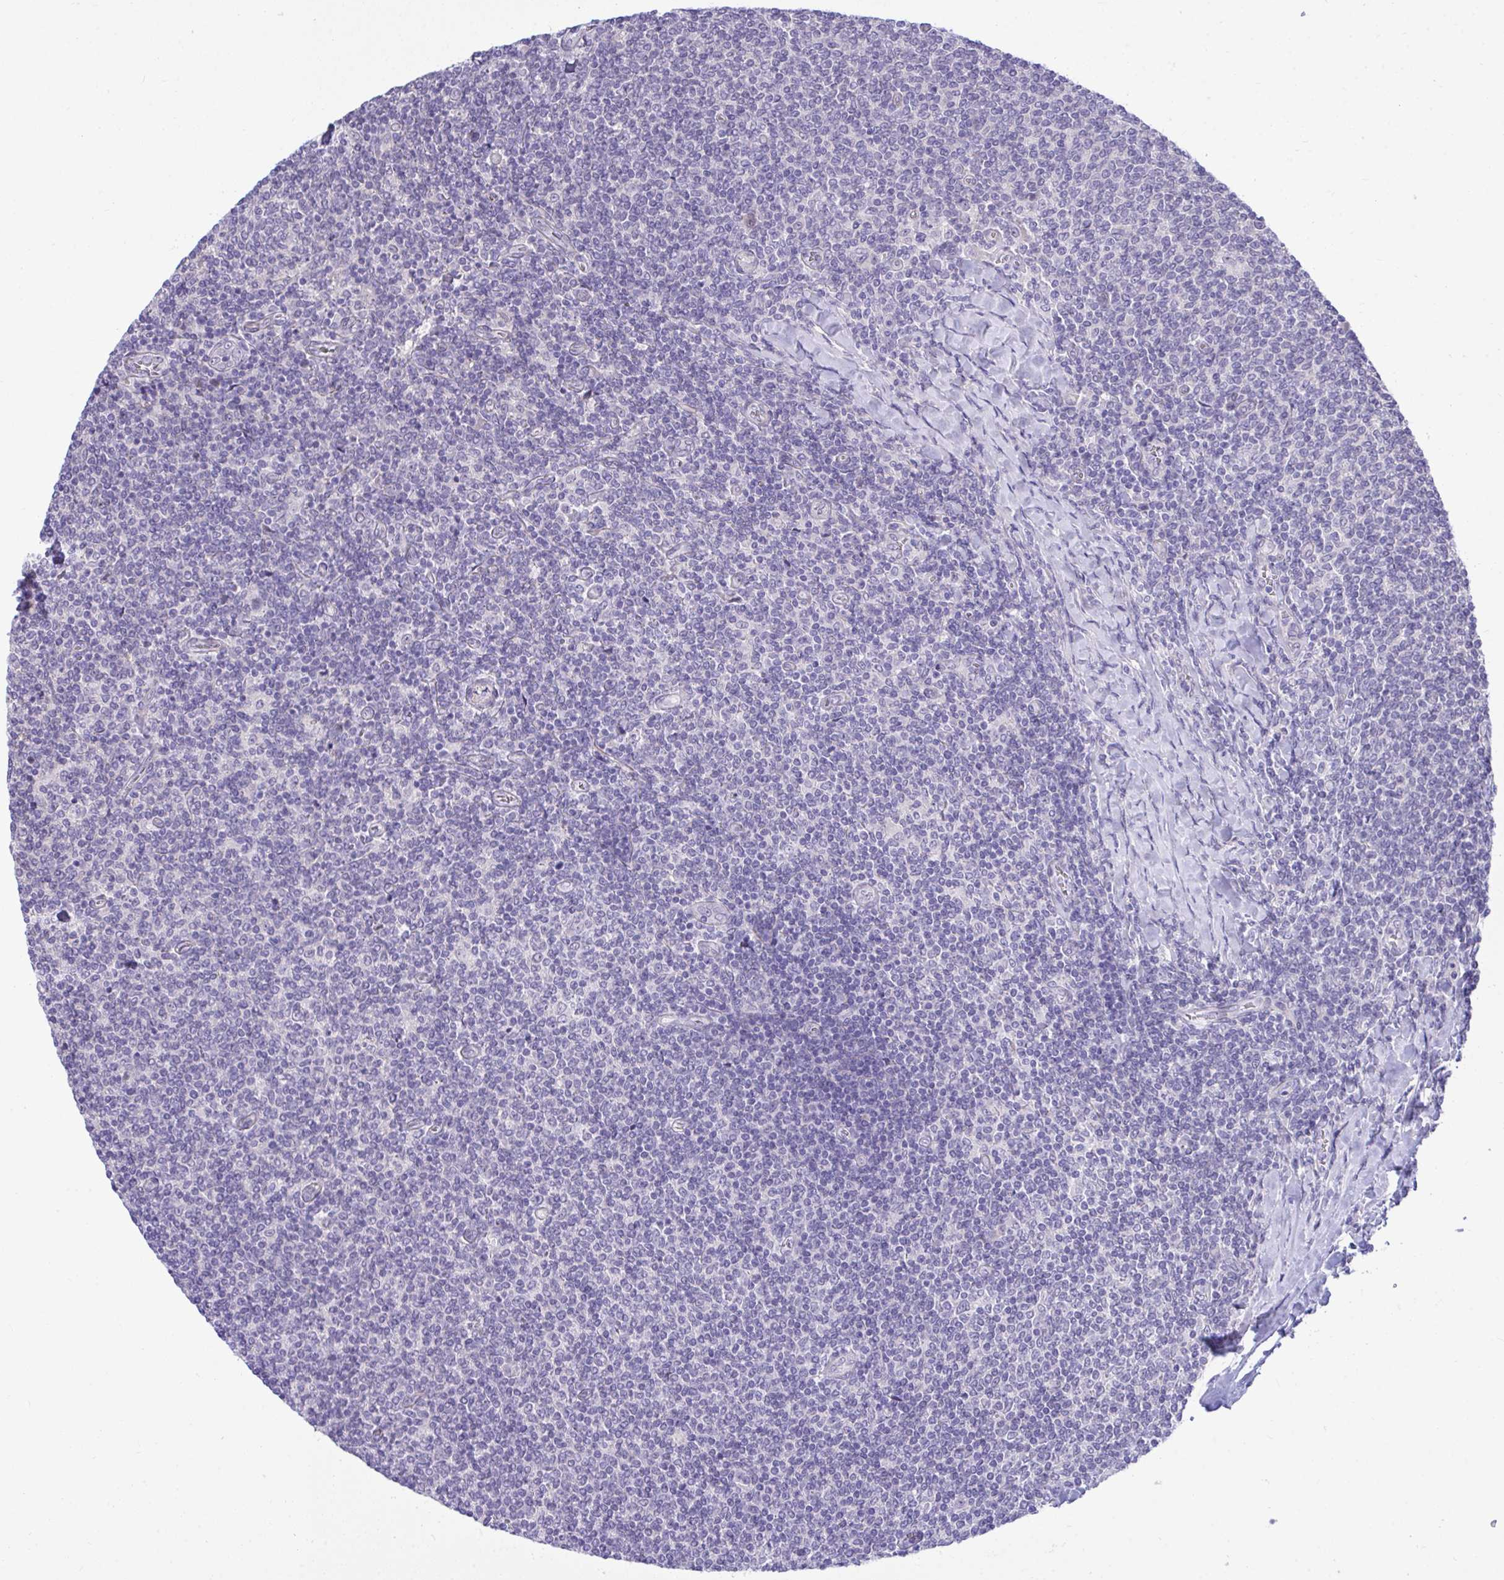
{"staining": {"intensity": "negative", "quantity": "none", "location": "none"}, "tissue": "lymphoma", "cell_type": "Tumor cells", "image_type": "cancer", "snomed": [{"axis": "morphology", "description": "Malignant lymphoma, non-Hodgkin's type, Low grade"}, {"axis": "topography", "description": "Lymph node"}], "caption": "The immunohistochemistry (IHC) histopathology image has no significant expression in tumor cells of low-grade malignant lymphoma, non-Hodgkin's type tissue.", "gene": "HMBOX1", "patient": {"sex": "male", "age": 52}}